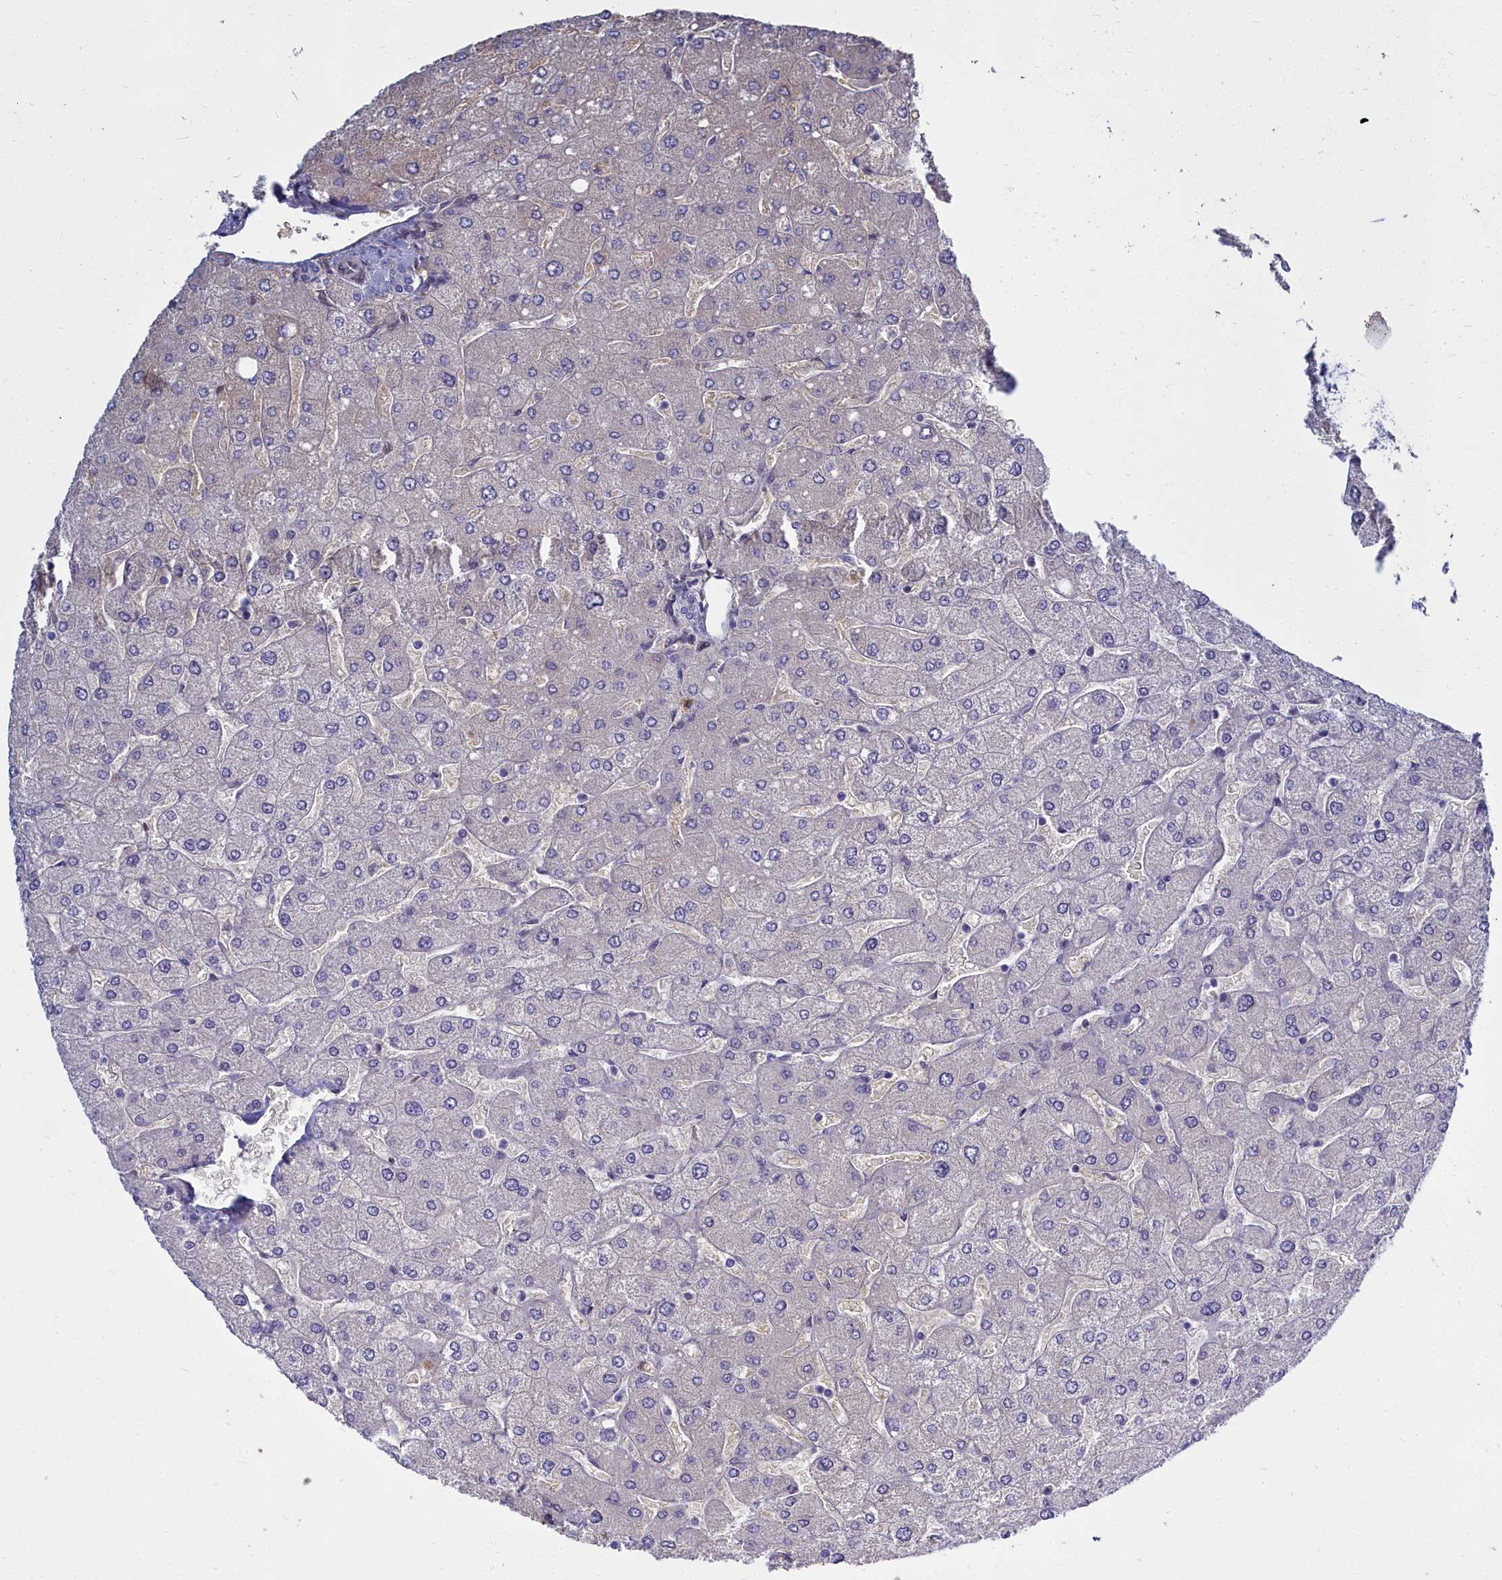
{"staining": {"intensity": "negative", "quantity": "none", "location": "none"}, "tissue": "liver", "cell_type": "Cholangiocytes", "image_type": "normal", "snomed": [{"axis": "morphology", "description": "Normal tissue, NOS"}, {"axis": "topography", "description": "Liver"}], "caption": "Protein analysis of unremarkable liver reveals no significant positivity in cholangiocytes. (DAB immunohistochemistry with hematoxylin counter stain).", "gene": "PPP1R14A", "patient": {"sex": "male", "age": 55}}